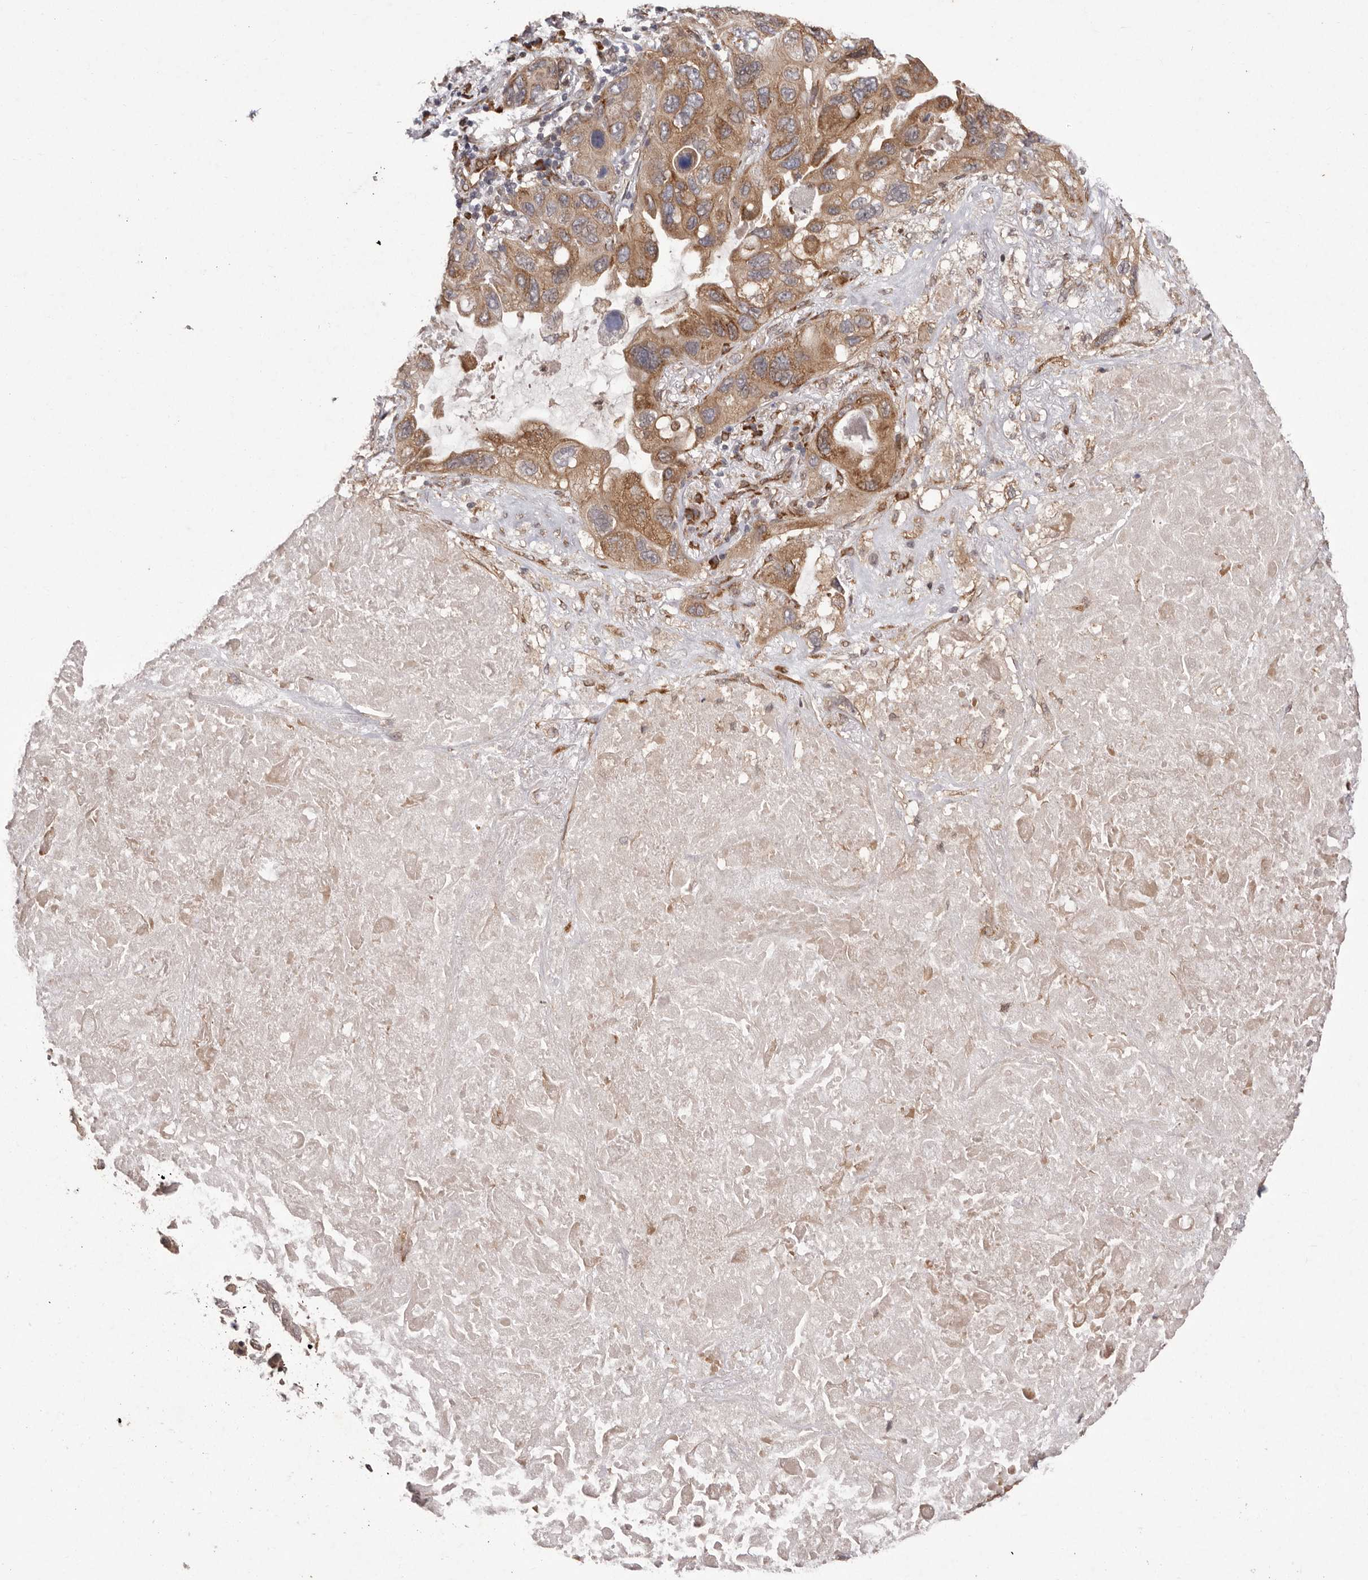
{"staining": {"intensity": "moderate", "quantity": ">75%", "location": "cytoplasmic/membranous"}, "tissue": "lung cancer", "cell_type": "Tumor cells", "image_type": "cancer", "snomed": [{"axis": "morphology", "description": "Squamous cell carcinoma, NOS"}, {"axis": "topography", "description": "Lung"}], "caption": "Brown immunohistochemical staining in human lung squamous cell carcinoma displays moderate cytoplasmic/membranous positivity in approximately >75% of tumor cells.", "gene": "LRGUK", "patient": {"sex": "female", "age": 73}}